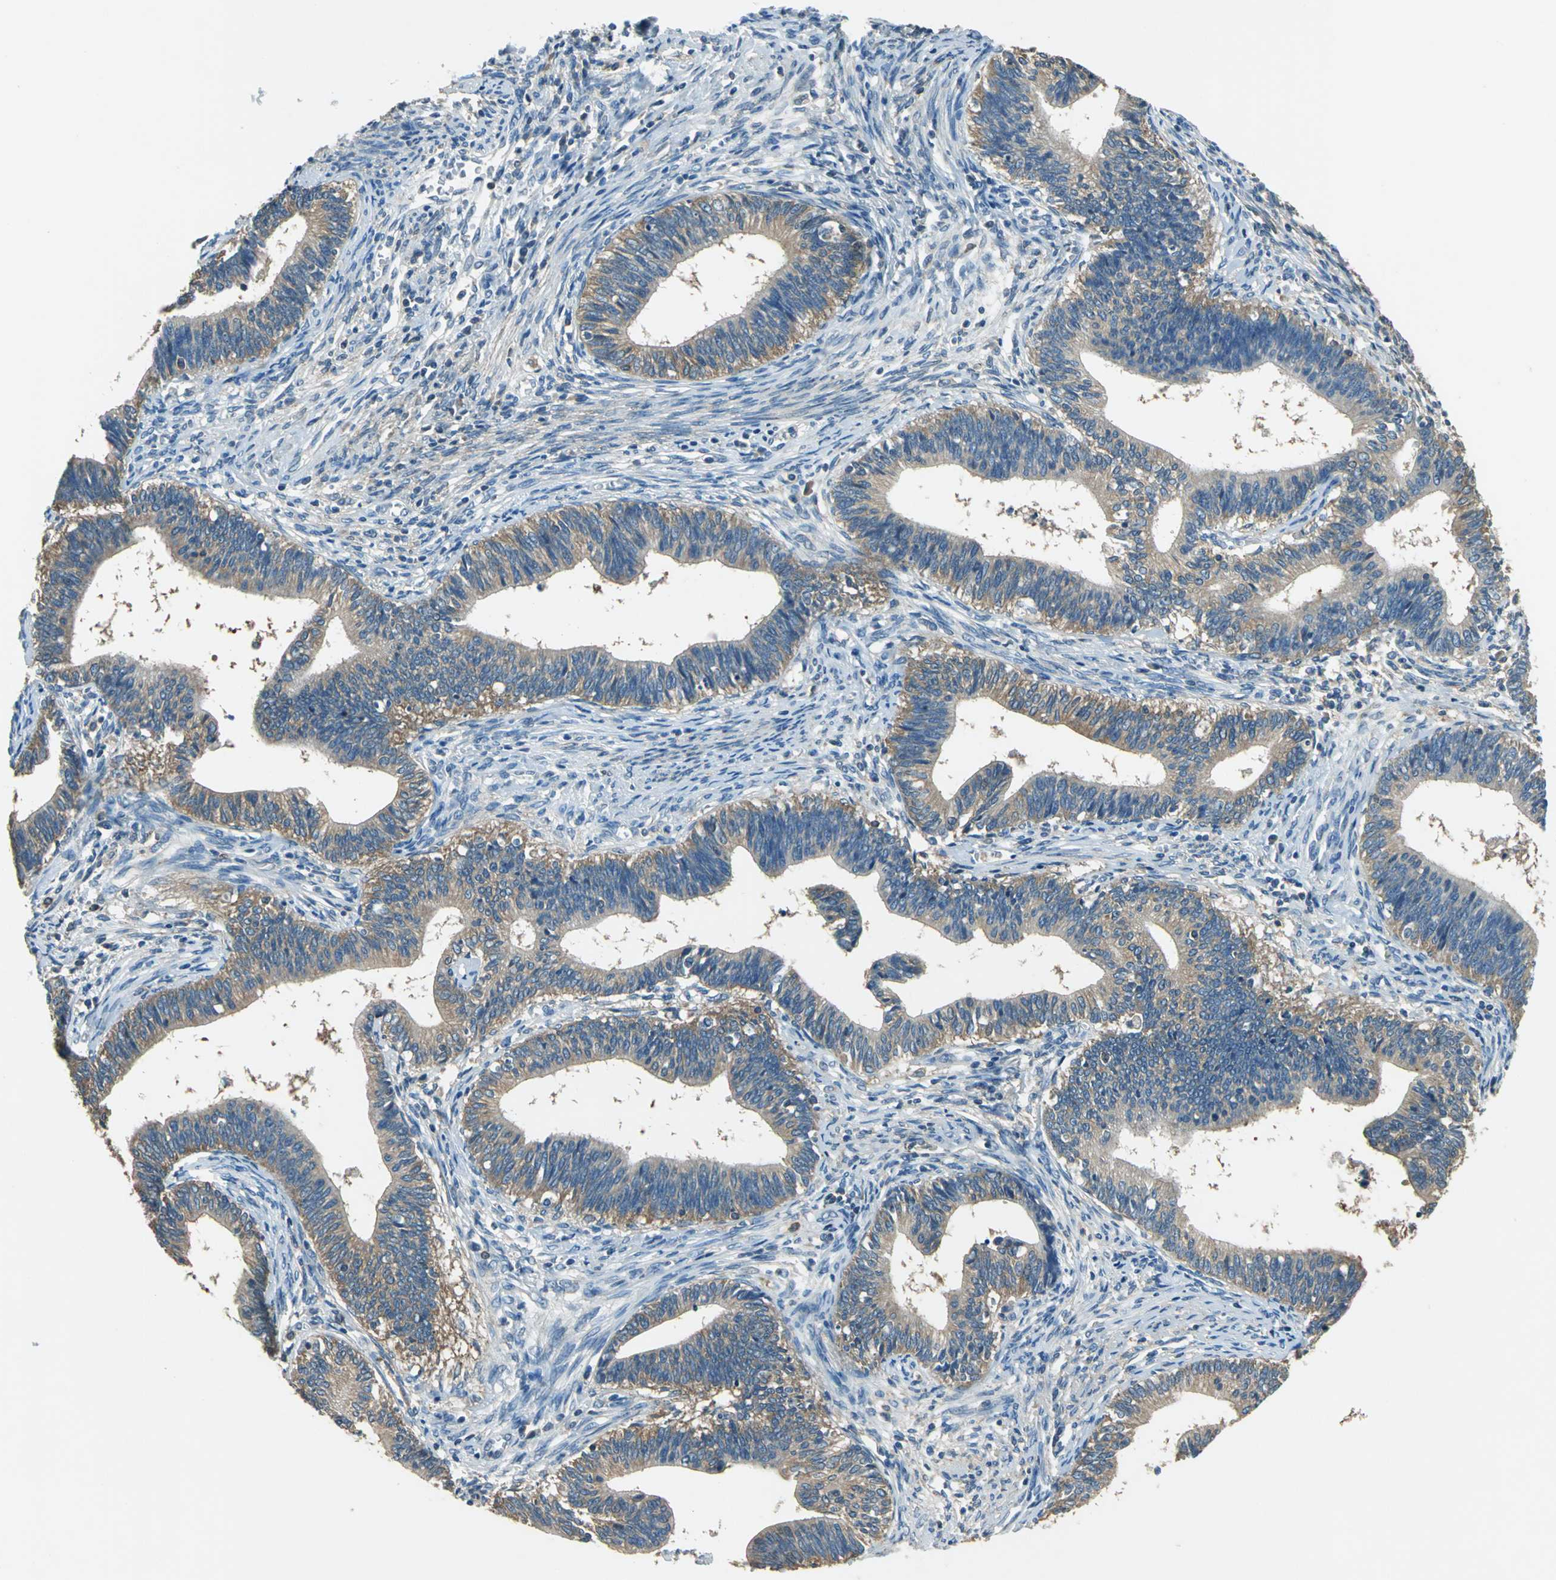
{"staining": {"intensity": "weak", "quantity": ">75%", "location": "cytoplasmic/membranous"}, "tissue": "cervical cancer", "cell_type": "Tumor cells", "image_type": "cancer", "snomed": [{"axis": "morphology", "description": "Adenocarcinoma, NOS"}, {"axis": "topography", "description": "Cervix"}], "caption": "Immunohistochemistry (IHC) histopathology image of human cervical adenocarcinoma stained for a protein (brown), which demonstrates low levels of weak cytoplasmic/membranous expression in approximately >75% of tumor cells.", "gene": "PRKCA", "patient": {"sex": "female", "age": 44}}